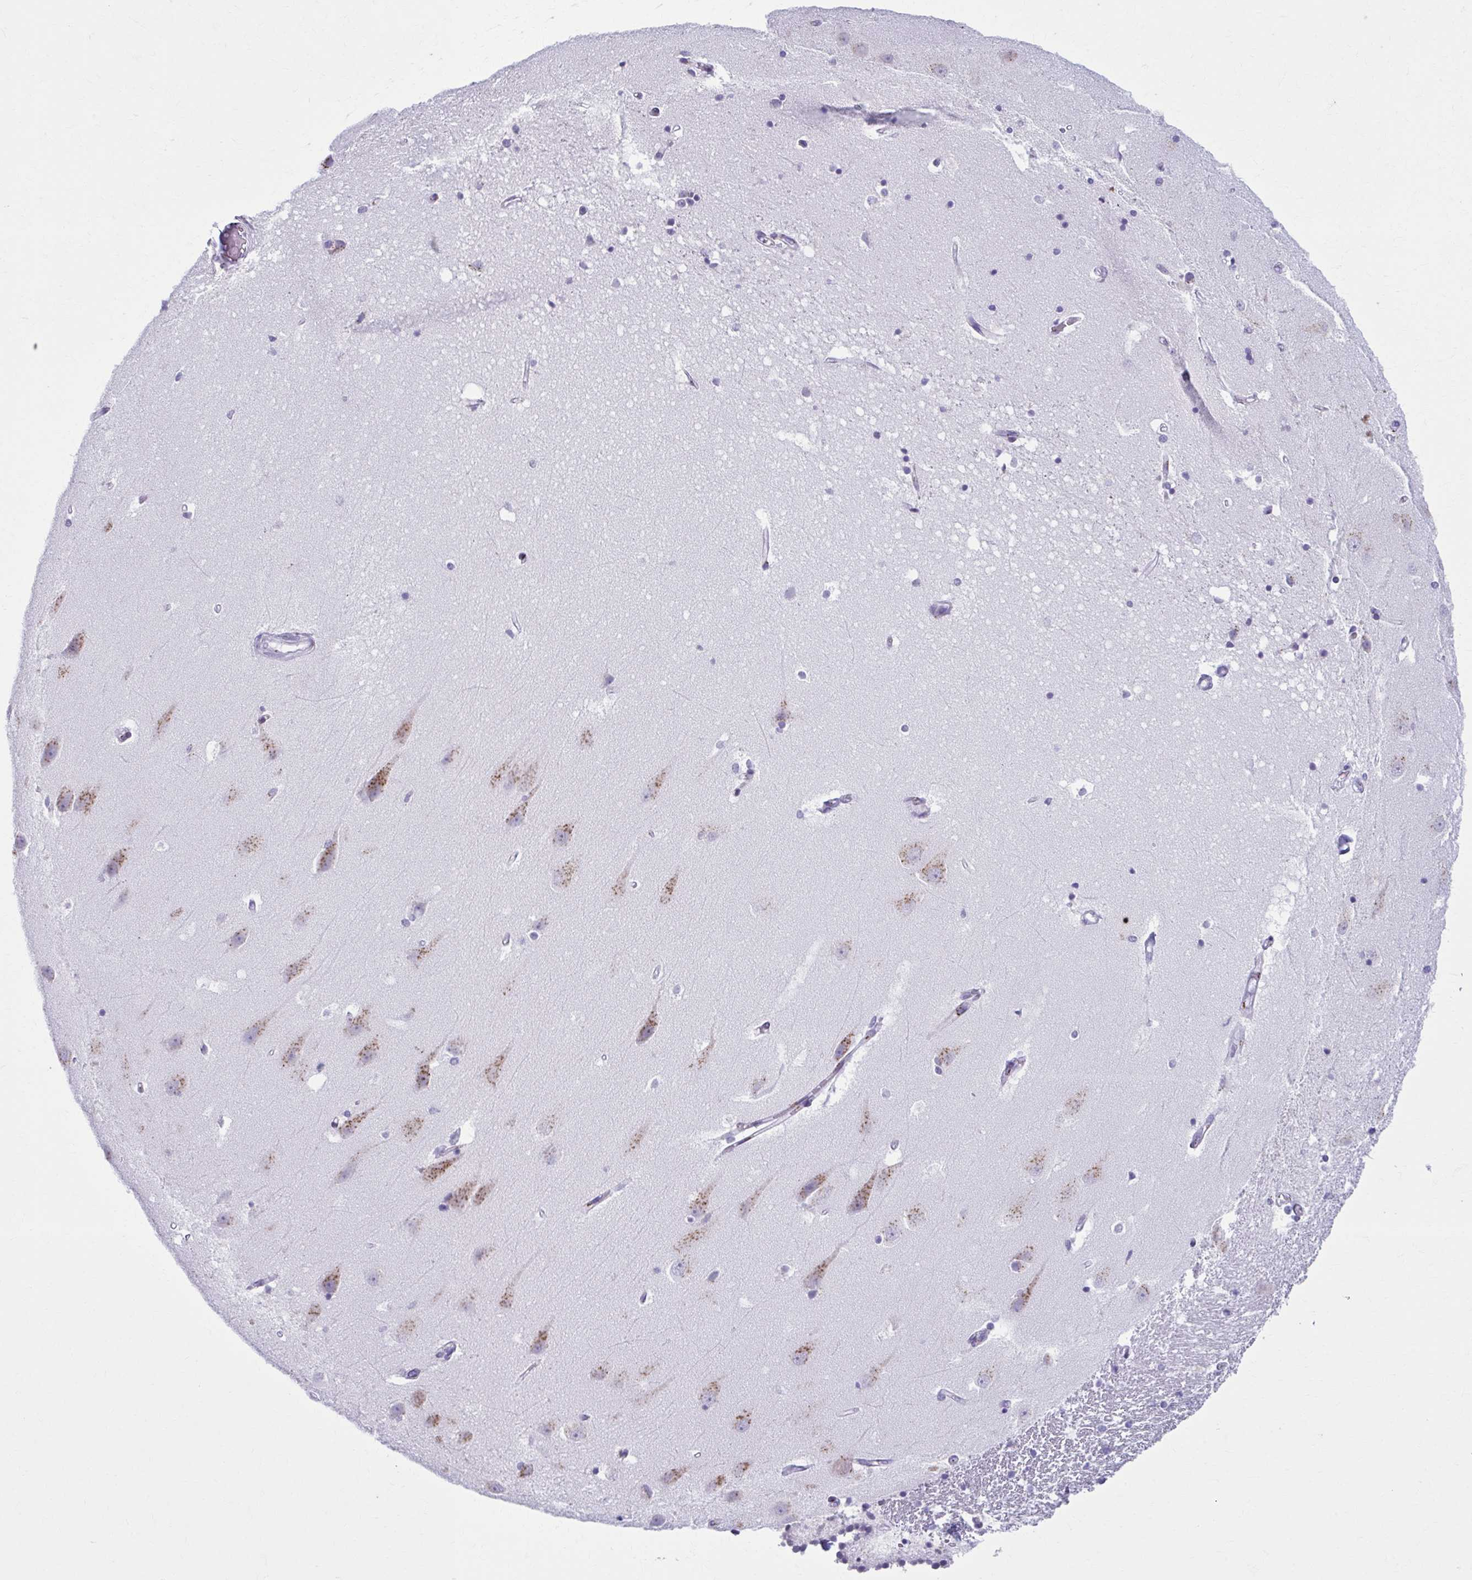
{"staining": {"intensity": "negative", "quantity": "none", "location": "none"}, "tissue": "hippocampus", "cell_type": "Glial cells", "image_type": "normal", "snomed": [{"axis": "morphology", "description": "Normal tissue, NOS"}, {"axis": "topography", "description": "Hippocampus"}], "caption": "Glial cells show no significant expression in benign hippocampus.", "gene": "ZNF682", "patient": {"sex": "male", "age": 63}}